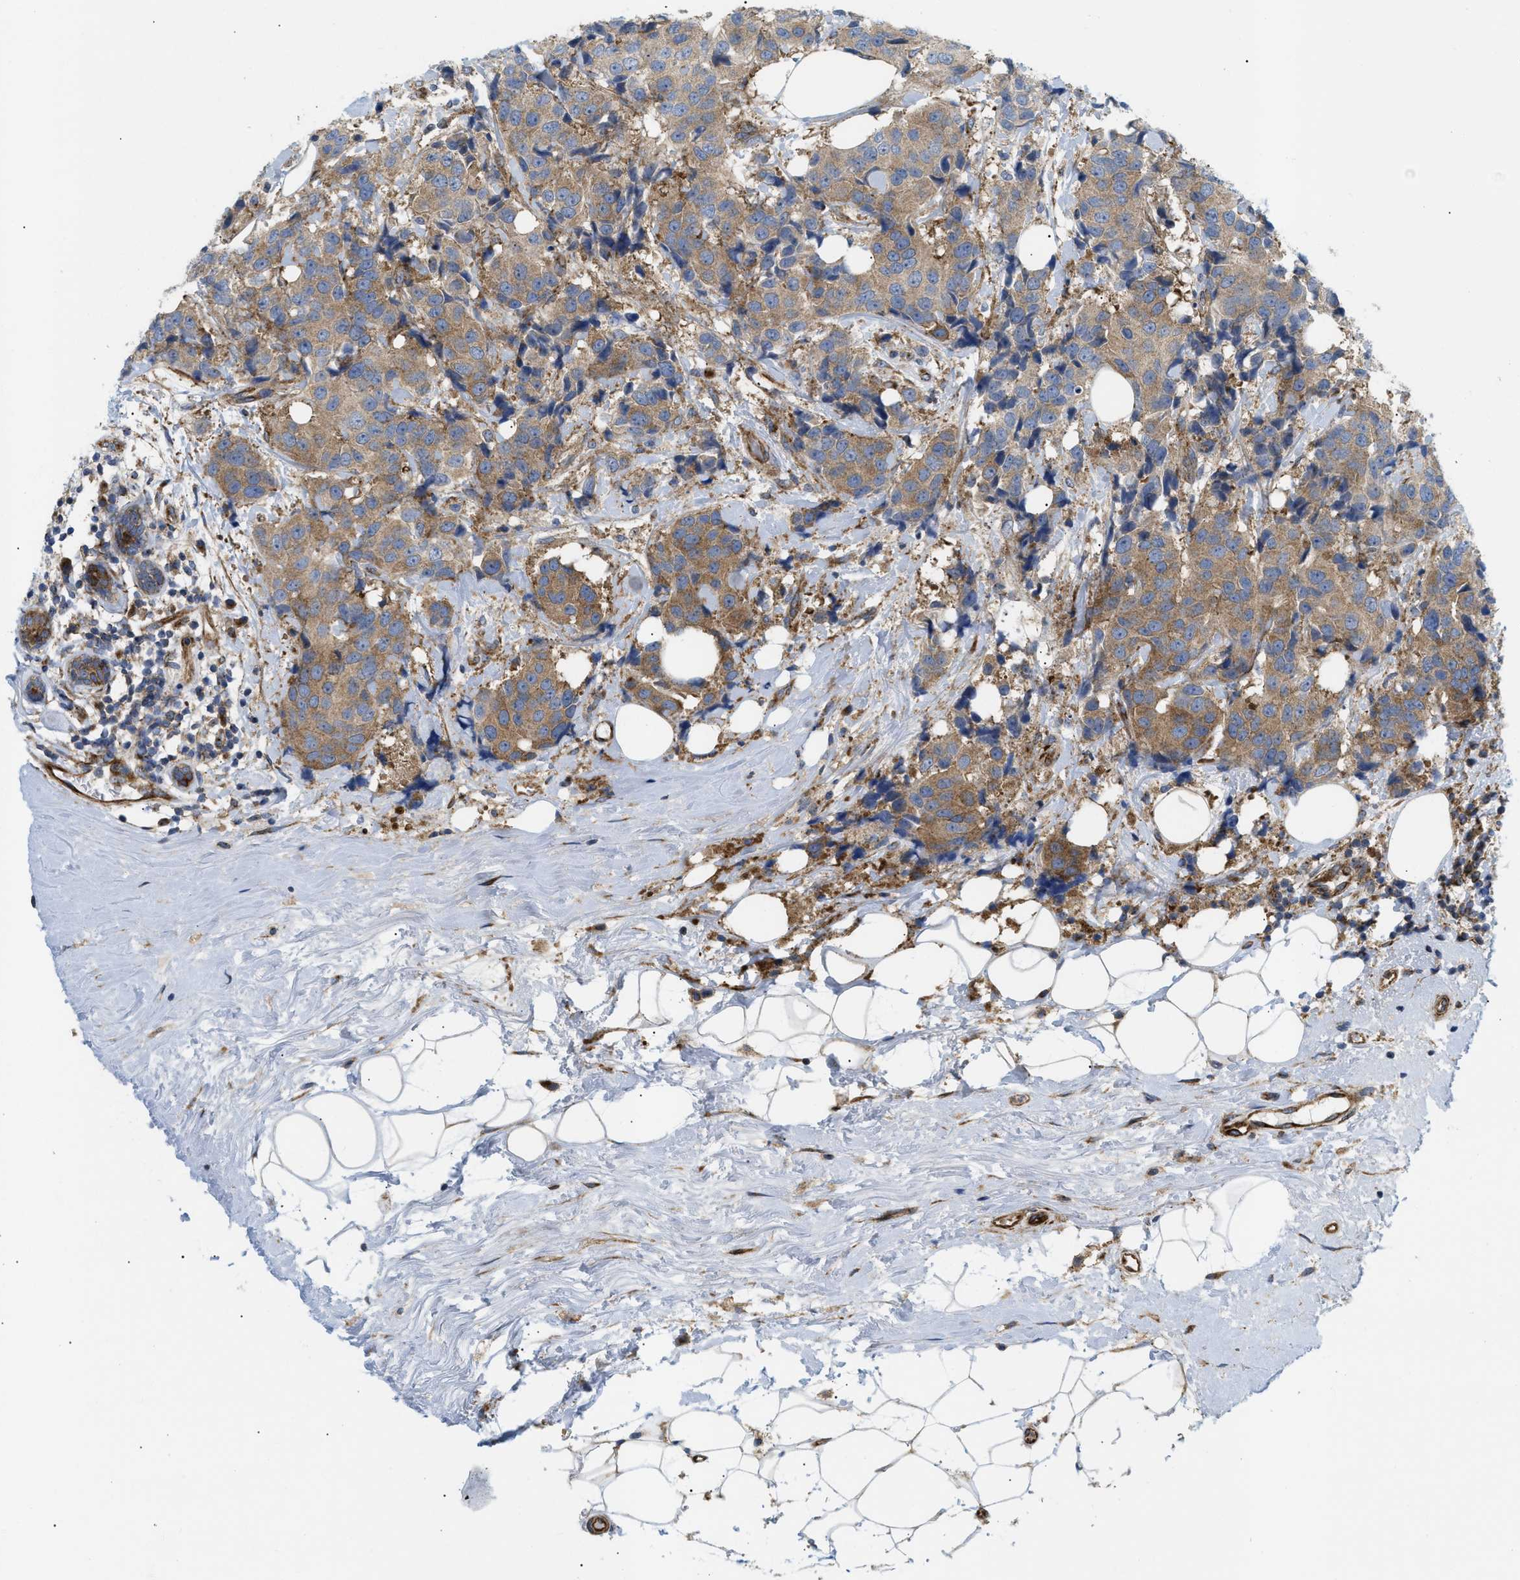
{"staining": {"intensity": "moderate", "quantity": "25%-75%", "location": "cytoplasmic/membranous"}, "tissue": "breast cancer", "cell_type": "Tumor cells", "image_type": "cancer", "snomed": [{"axis": "morphology", "description": "Normal tissue, NOS"}, {"axis": "morphology", "description": "Duct carcinoma"}, {"axis": "topography", "description": "Breast"}], "caption": "Breast cancer was stained to show a protein in brown. There is medium levels of moderate cytoplasmic/membranous expression in approximately 25%-75% of tumor cells. (Stains: DAB in brown, nuclei in blue, Microscopy: brightfield microscopy at high magnification).", "gene": "DCTN4", "patient": {"sex": "female", "age": 39}}